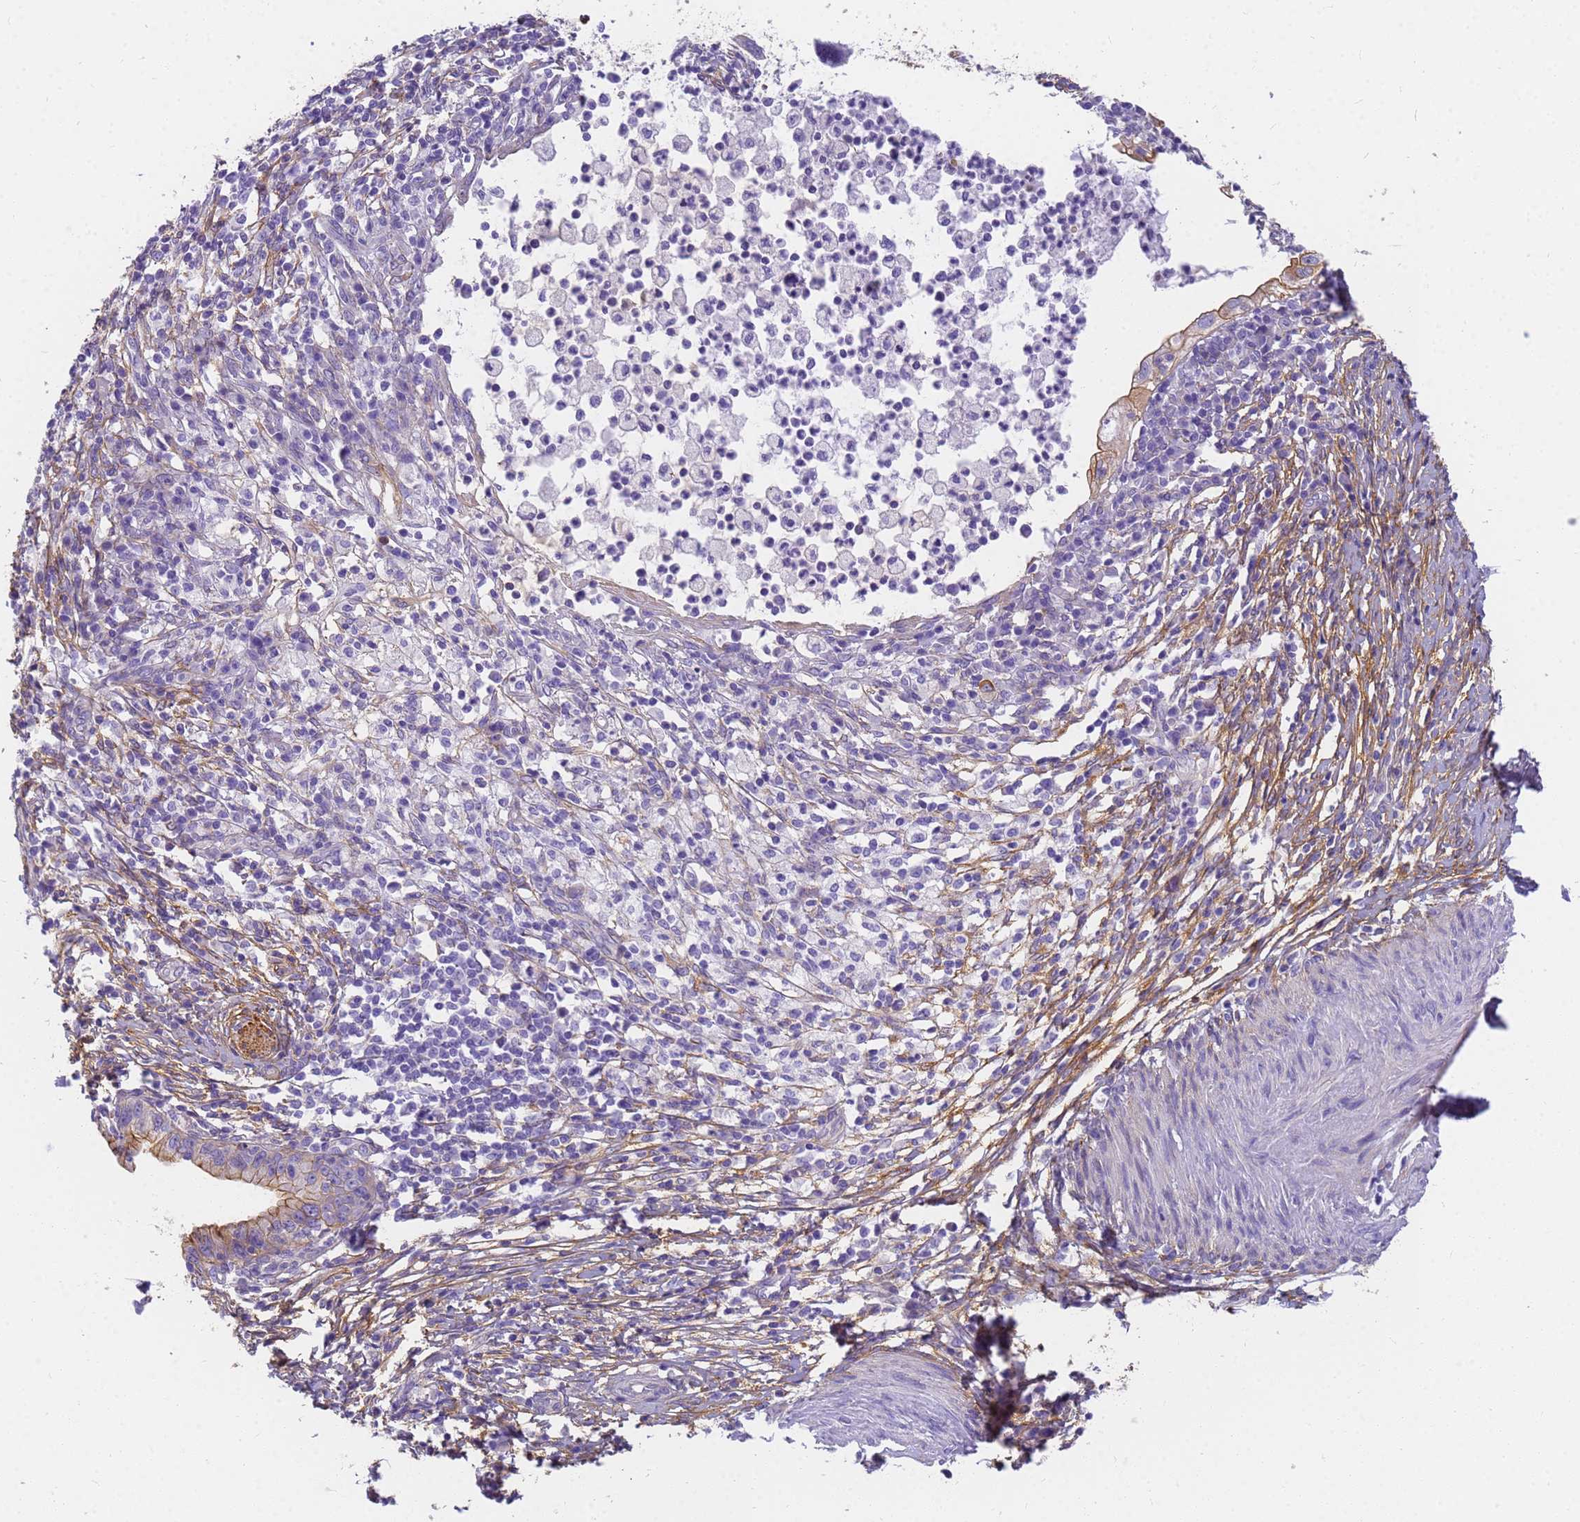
{"staining": {"intensity": "moderate", "quantity": "<25%", "location": "cytoplasmic/membranous"}, "tissue": "cervical cancer", "cell_type": "Tumor cells", "image_type": "cancer", "snomed": [{"axis": "morphology", "description": "Adenocarcinoma, NOS"}, {"axis": "topography", "description": "Cervix"}], "caption": "DAB (3,3'-diaminobenzidine) immunohistochemical staining of human cervical cancer shows moderate cytoplasmic/membranous protein staining in about <25% of tumor cells.", "gene": "MVB12A", "patient": {"sex": "female", "age": 36}}